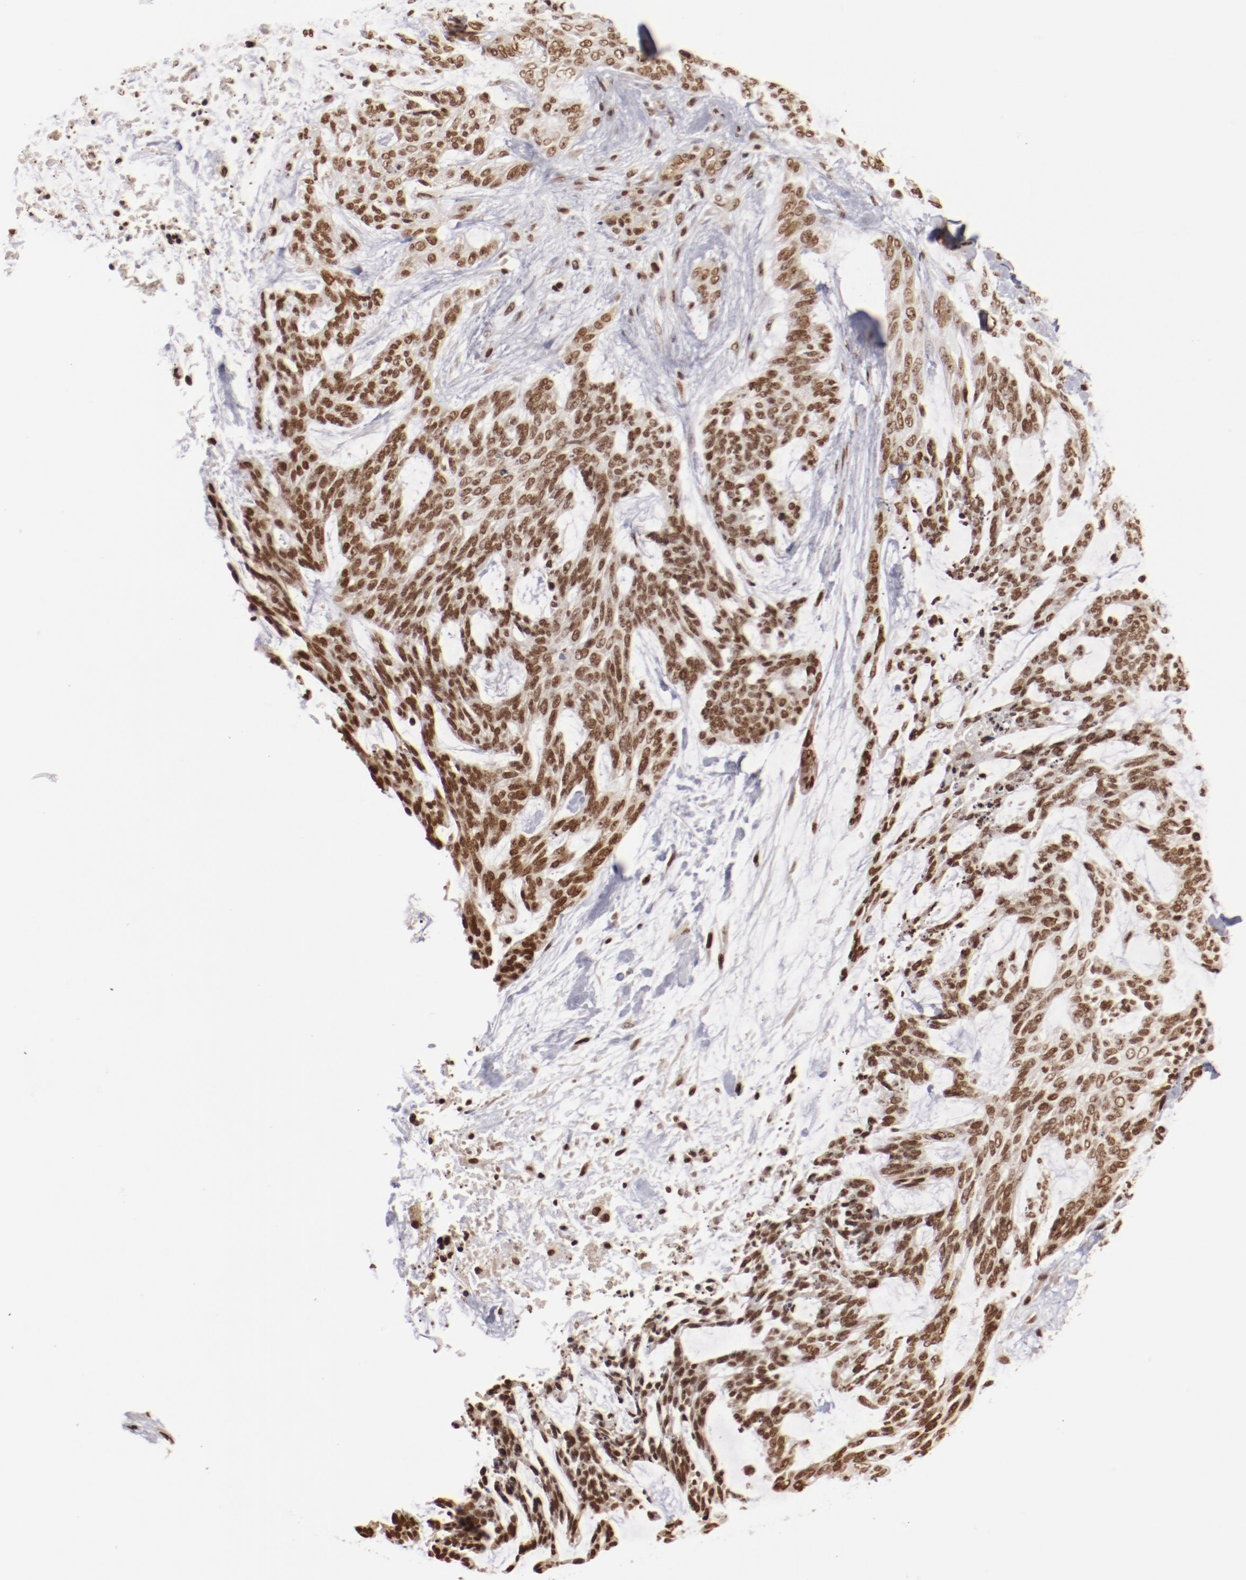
{"staining": {"intensity": "moderate", "quantity": ">75%", "location": "nuclear"}, "tissue": "skin cancer", "cell_type": "Tumor cells", "image_type": "cancer", "snomed": [{"axis": "morphology", "description": "Normal tissue, NOS"}, {"axis": "morphology", "description": "Basal cell carcinoma"}, {"axis": "topography", "description": "Skin"}], "caption": "Immunohistochemical staining of skin cancer exhibits medium levels of moderate nuclear protein staining in approximately >75% of tumor cells.", "gene": "ABL2", "patient": {"sex": "female", "age": 71}}